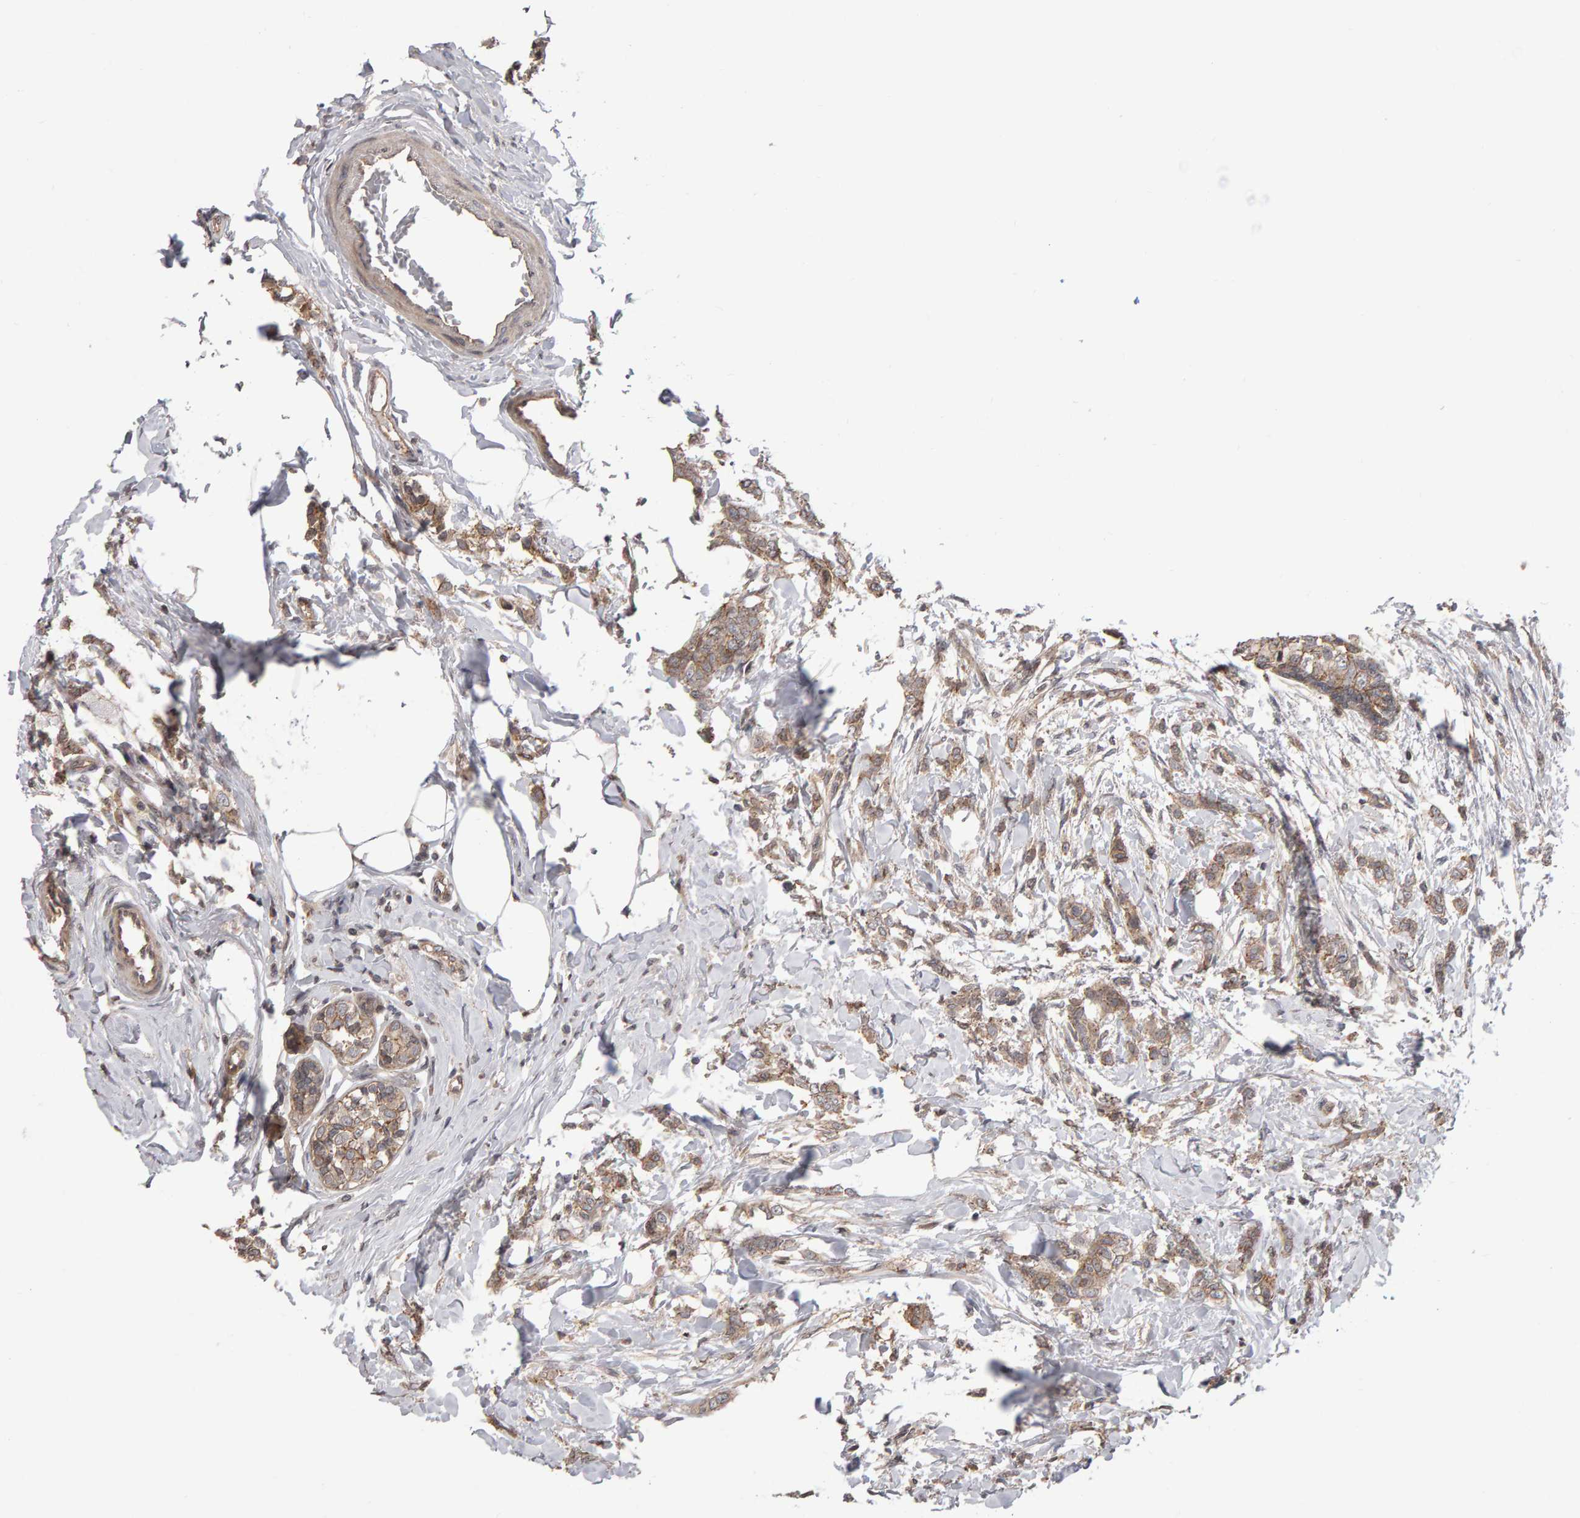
{"staining": {"intensity": "weak", "quantity": ">75%", "location": "cytoplasmic/membranous"}, "tissue": "breast cancer", "cell_type": "Tumor cells", "image_type": "cancer", "snomed": [{"axis": "morphology", "description": "Lobular carcinoma, in situ"}, {"axis": "morphology", "description": "Lobular carcinoma"}, {"axis": "topography", "description": "Breast"}], "caption": "DAB (3,3'-diaminobenzidine) immunohistochemical staining of human breast cancer (lobular carcinoma) demonstrates weak cytoplasmic/membranous protein expression in about >75% of tumor cells.", "gene": "SCRIB", "patient": {"sex": "female", "age": 41}}